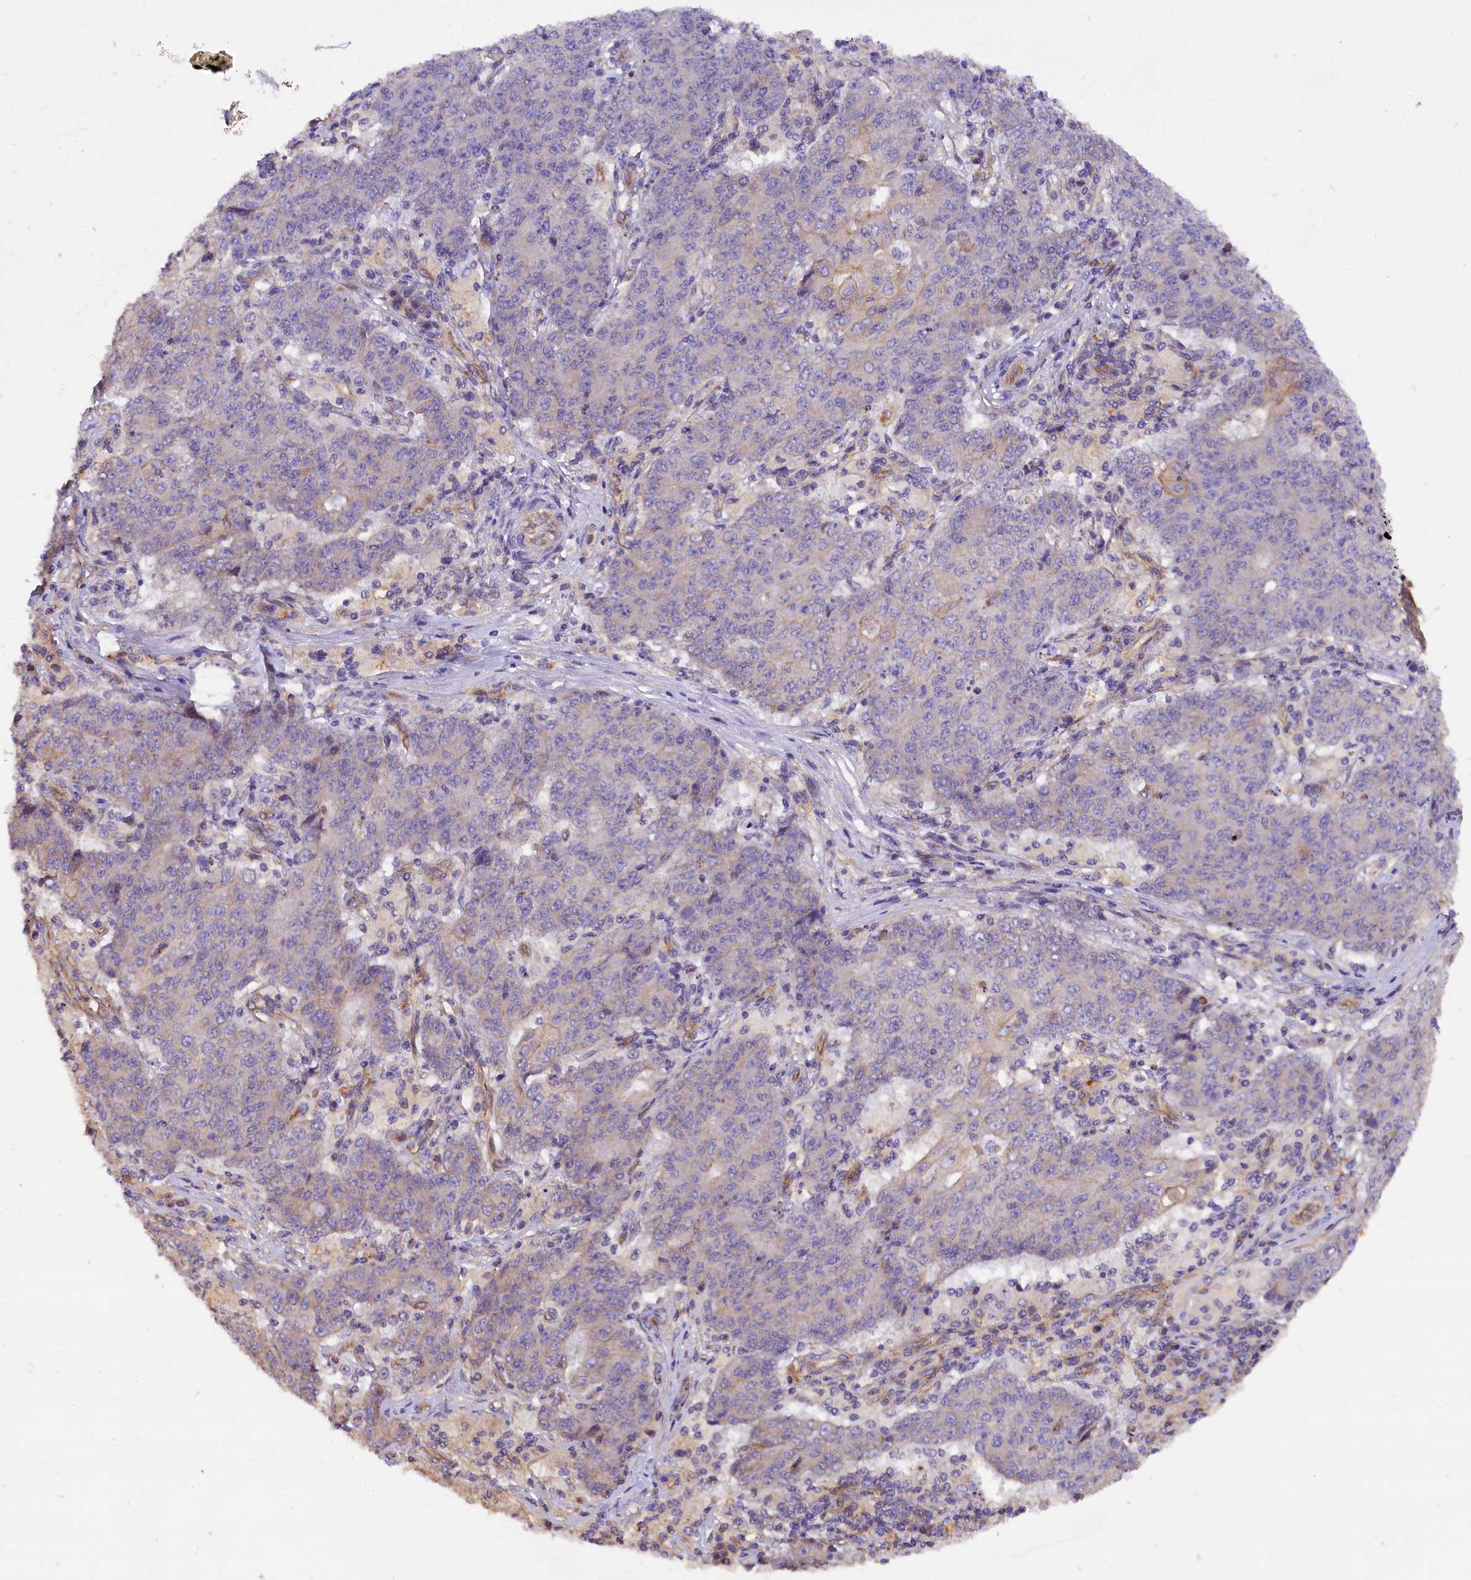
{"staining": {"intensity": "moderate", "quantity": "<25%", "location": "cytoplasmic/membranous"}, "tissue": "ovarian cancer", "cell_type": "Tumor cells", "image_type": "cancer", "snomed": [{"axis": "morphology", "description": "Carcinoma, endometroid"}, {"axis": "topography", "description": "Ovary"}], "caption": "Ovarian cancer (endometroid carcinoma) was stained to show a protein in brown. There is low levels of moderate cytoplasmic/membranous positivity in approximately <25% of tumor cells. The staining was performed using DAB (3,3'-diaminobenzidine), with brown indicating positive protein expression. Nuclei are stained blue with hematoxylin.", "gene": "ERMARD", "patient": {"sex": "female", "age": 42}}